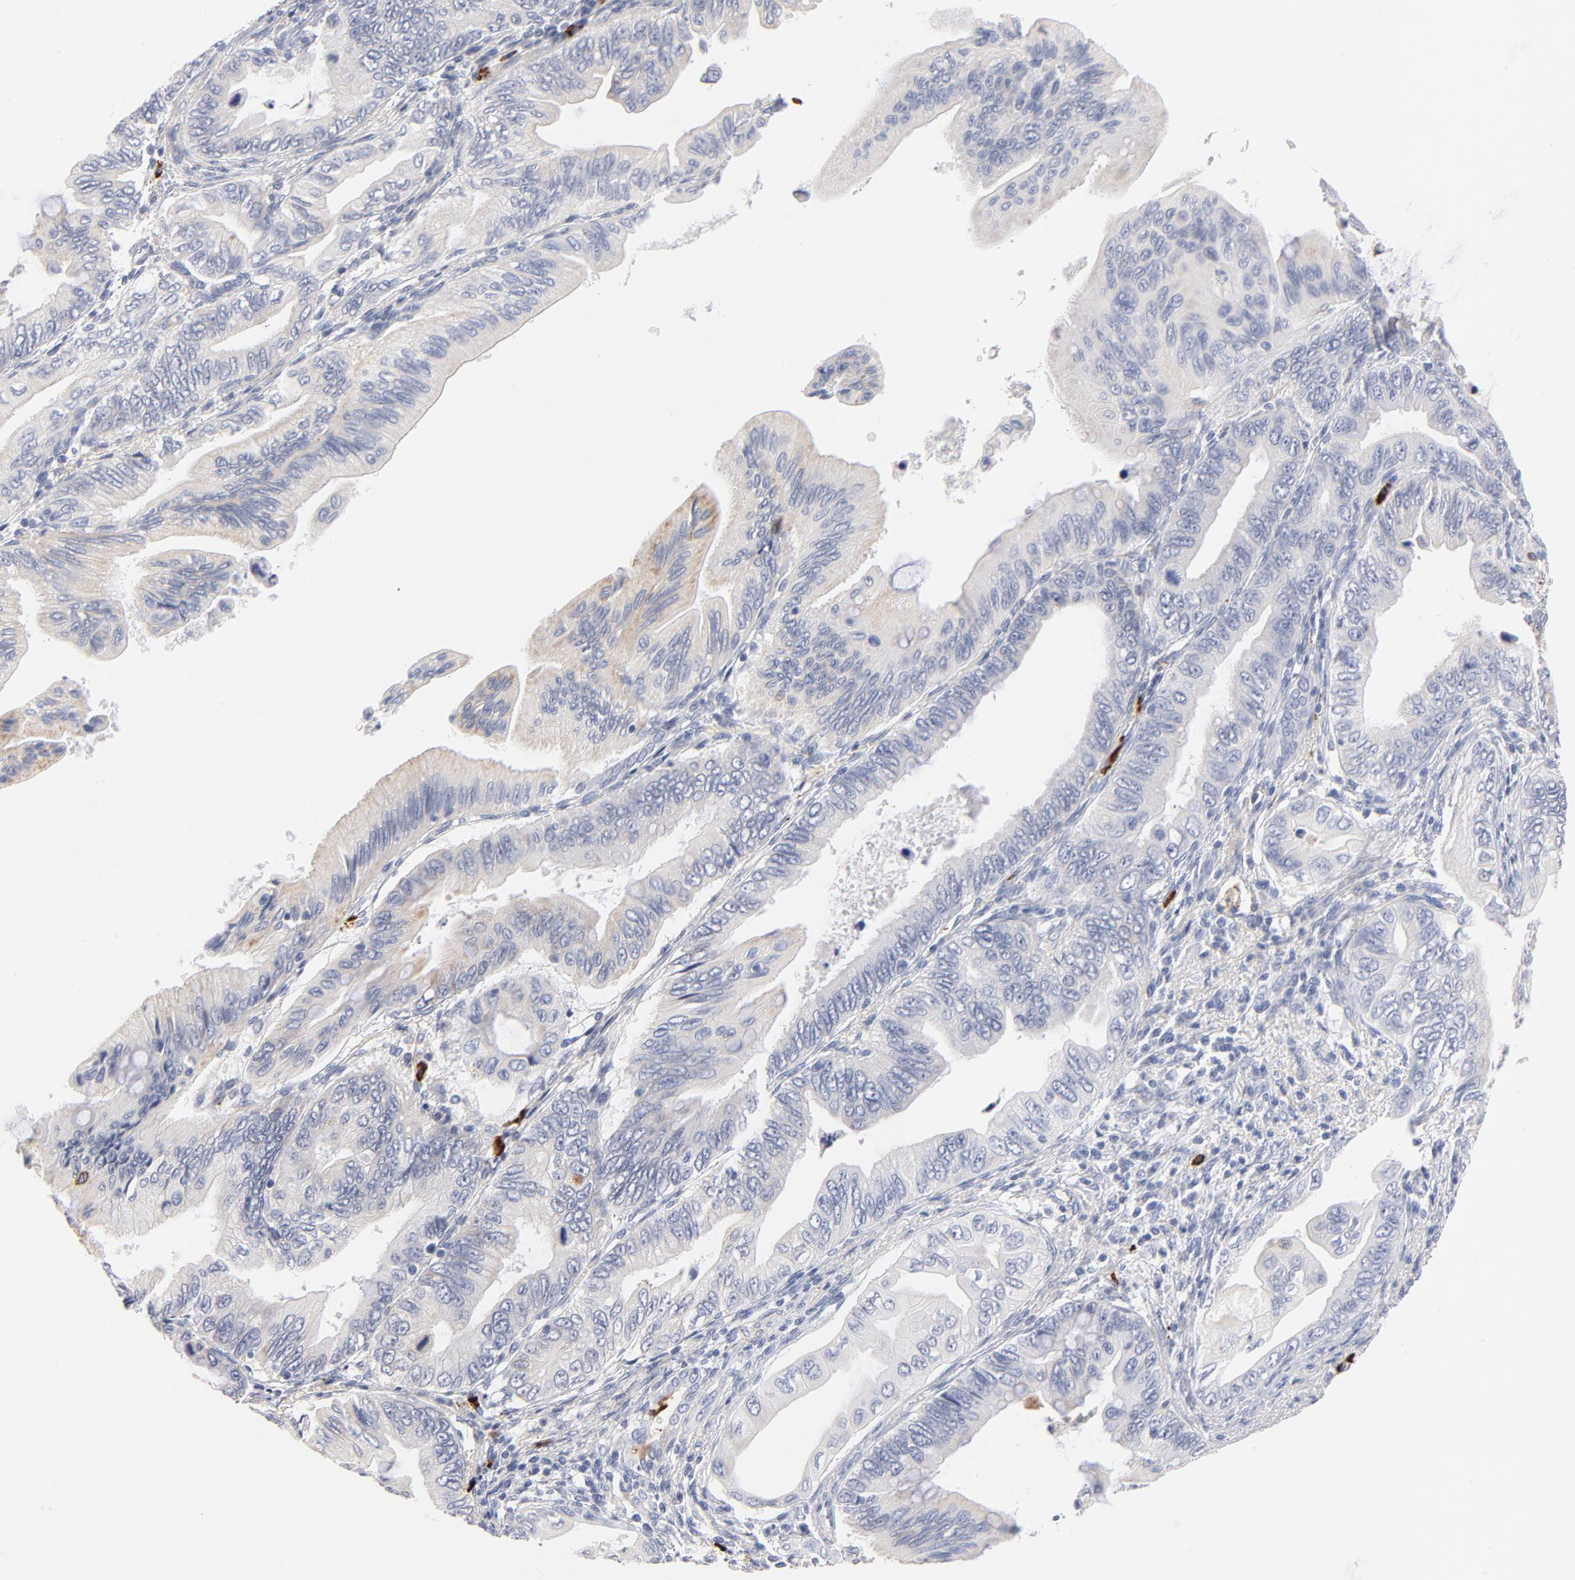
{"staining": {"intensity": "negative", "quantity": "none", "location": "none"}, "tissue": "pancreatic cancer", "cell_type": "Tumor cells", "image_type": "cancer", "snomed": [{"axis": "morphology", "description": "Adenocarcinoma, NOS"}, {"axis": "topography", "description": "Pancreas"}], "caption": "This is a photomicrograph of immunohistochemistry staining of adenocarcinoma (pancreatic), which shows no staining in tumor cells. (Stains: DAB (3,3'-diaminobenzidine) IHC with hematoxylin counter stain, Microscopy: brightfield microscopy at high magnification).", "gene": "PLAT", "patient": {"sex": "female", "age": 66}}